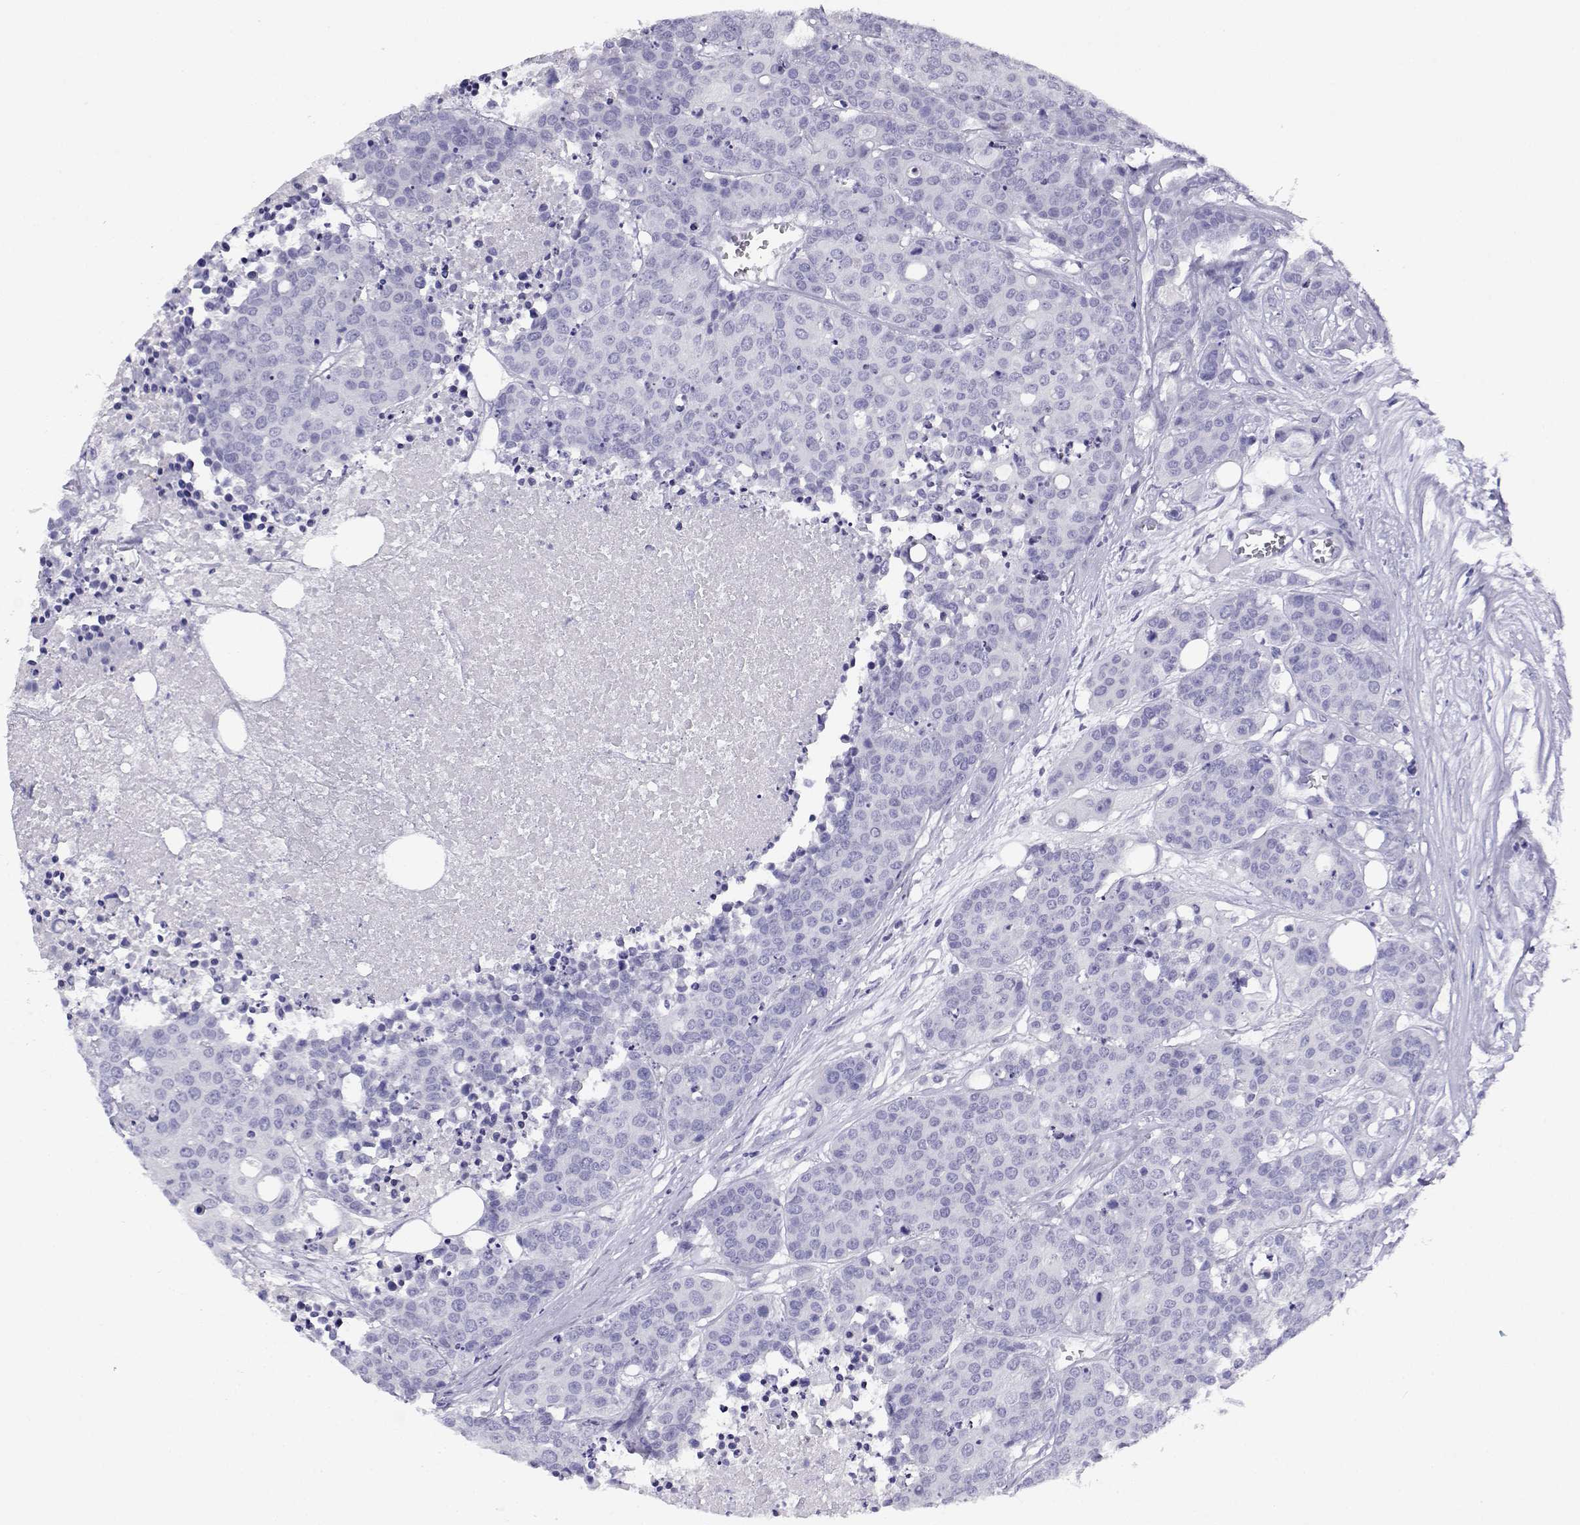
{"staining": {"intensity": "negative", "quantity": "none", "location": "none"}, "tissue": "carcinoid", "cell_type": "Tumor cells", "image_type": "cancer", "snomed": [{"axis": "morphology", "description": "Carcinoid, malignant, NOS"}, {"axis": "topography", "description": "Colon"}], "caption": "IHC micrograph of malignant carcinoid stained for a protein (brown), which demonstrates no positivity in tumor cells.", "gene": "RHOXF2", "patient": {"sex": "male", "age": 81}}